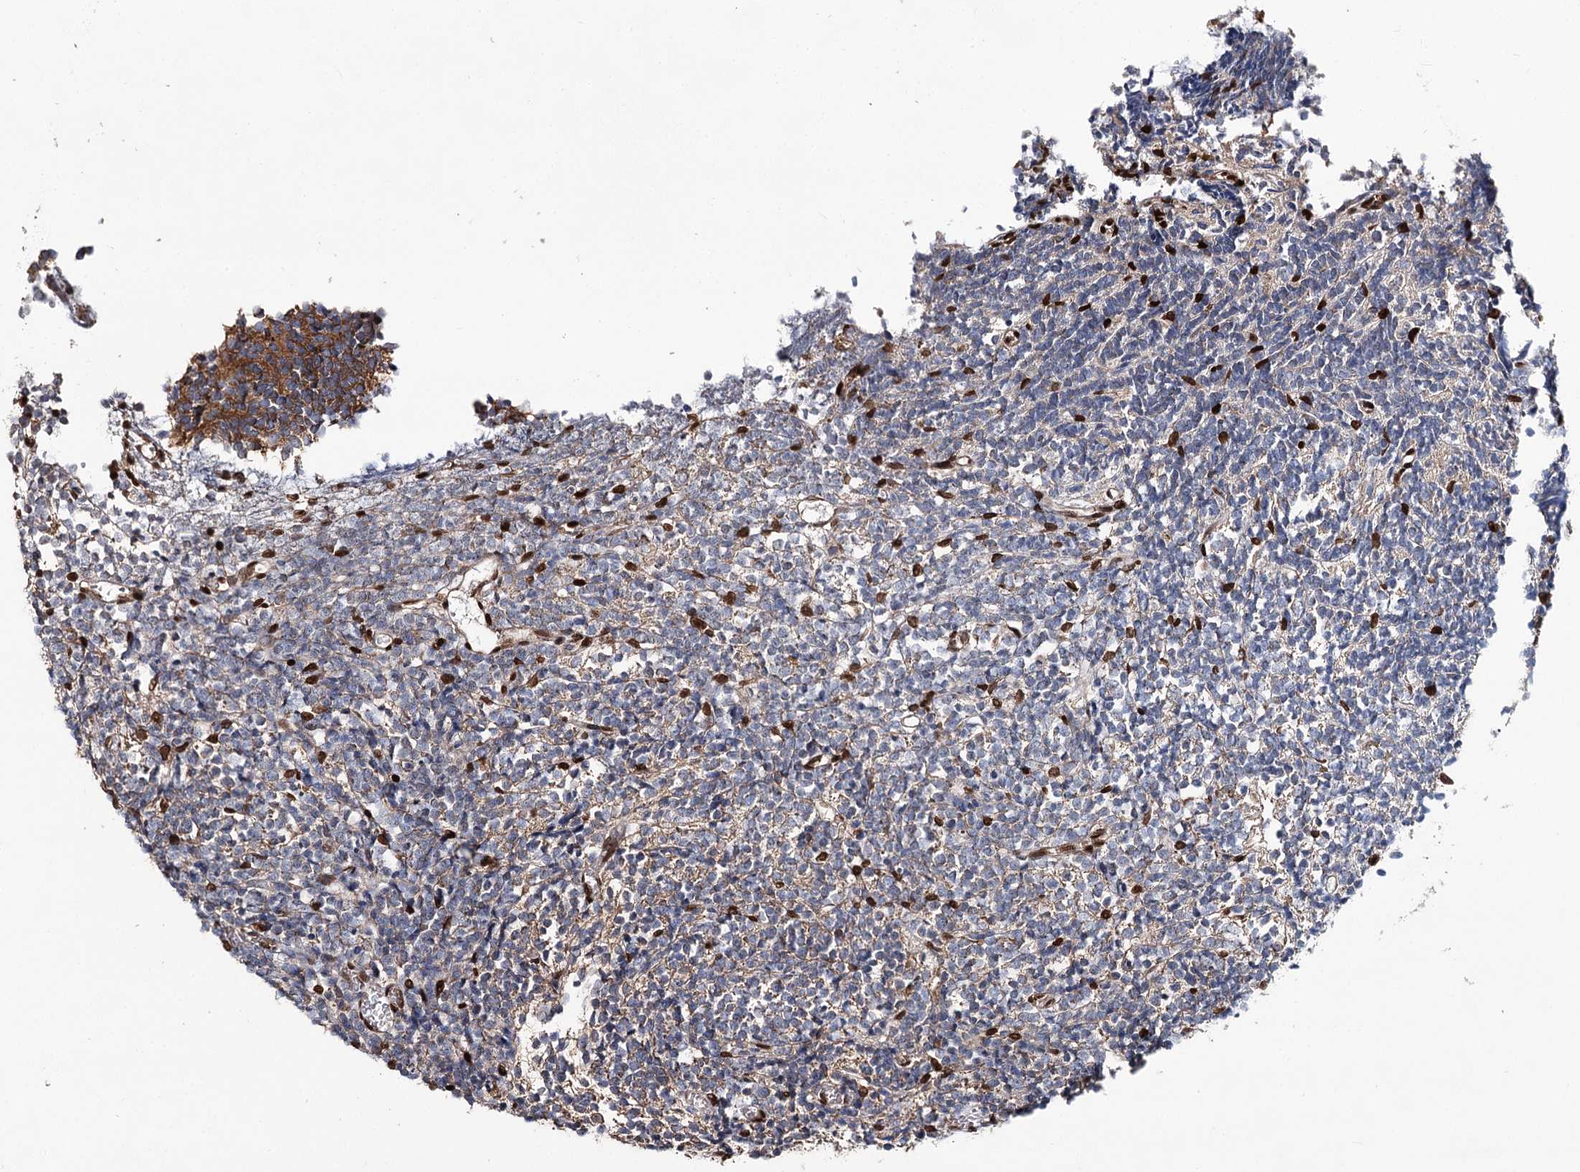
{"staining": {"intensity": "negative", "quantity": "none", "location": "none"}, "tissue": "glioma", "cell_type": "Tumor cells", "image_type": "cancer", "snomed": [{"axis": "morphology", "description": "Glioma, malignant, Low grade"}, {"axis": "topography", "description": "Brain"}], "caption": "Immunohistochemistry (IHC) micrograph of neoplastic tissue: human malignant glioma (low-grade) stained with DAB (3,3'-diaminobenzidine) displays no significant protein staining in tumor cells.", "gene": "FGFR1OP2", "patient": {"sex": "female", "age": 1}}